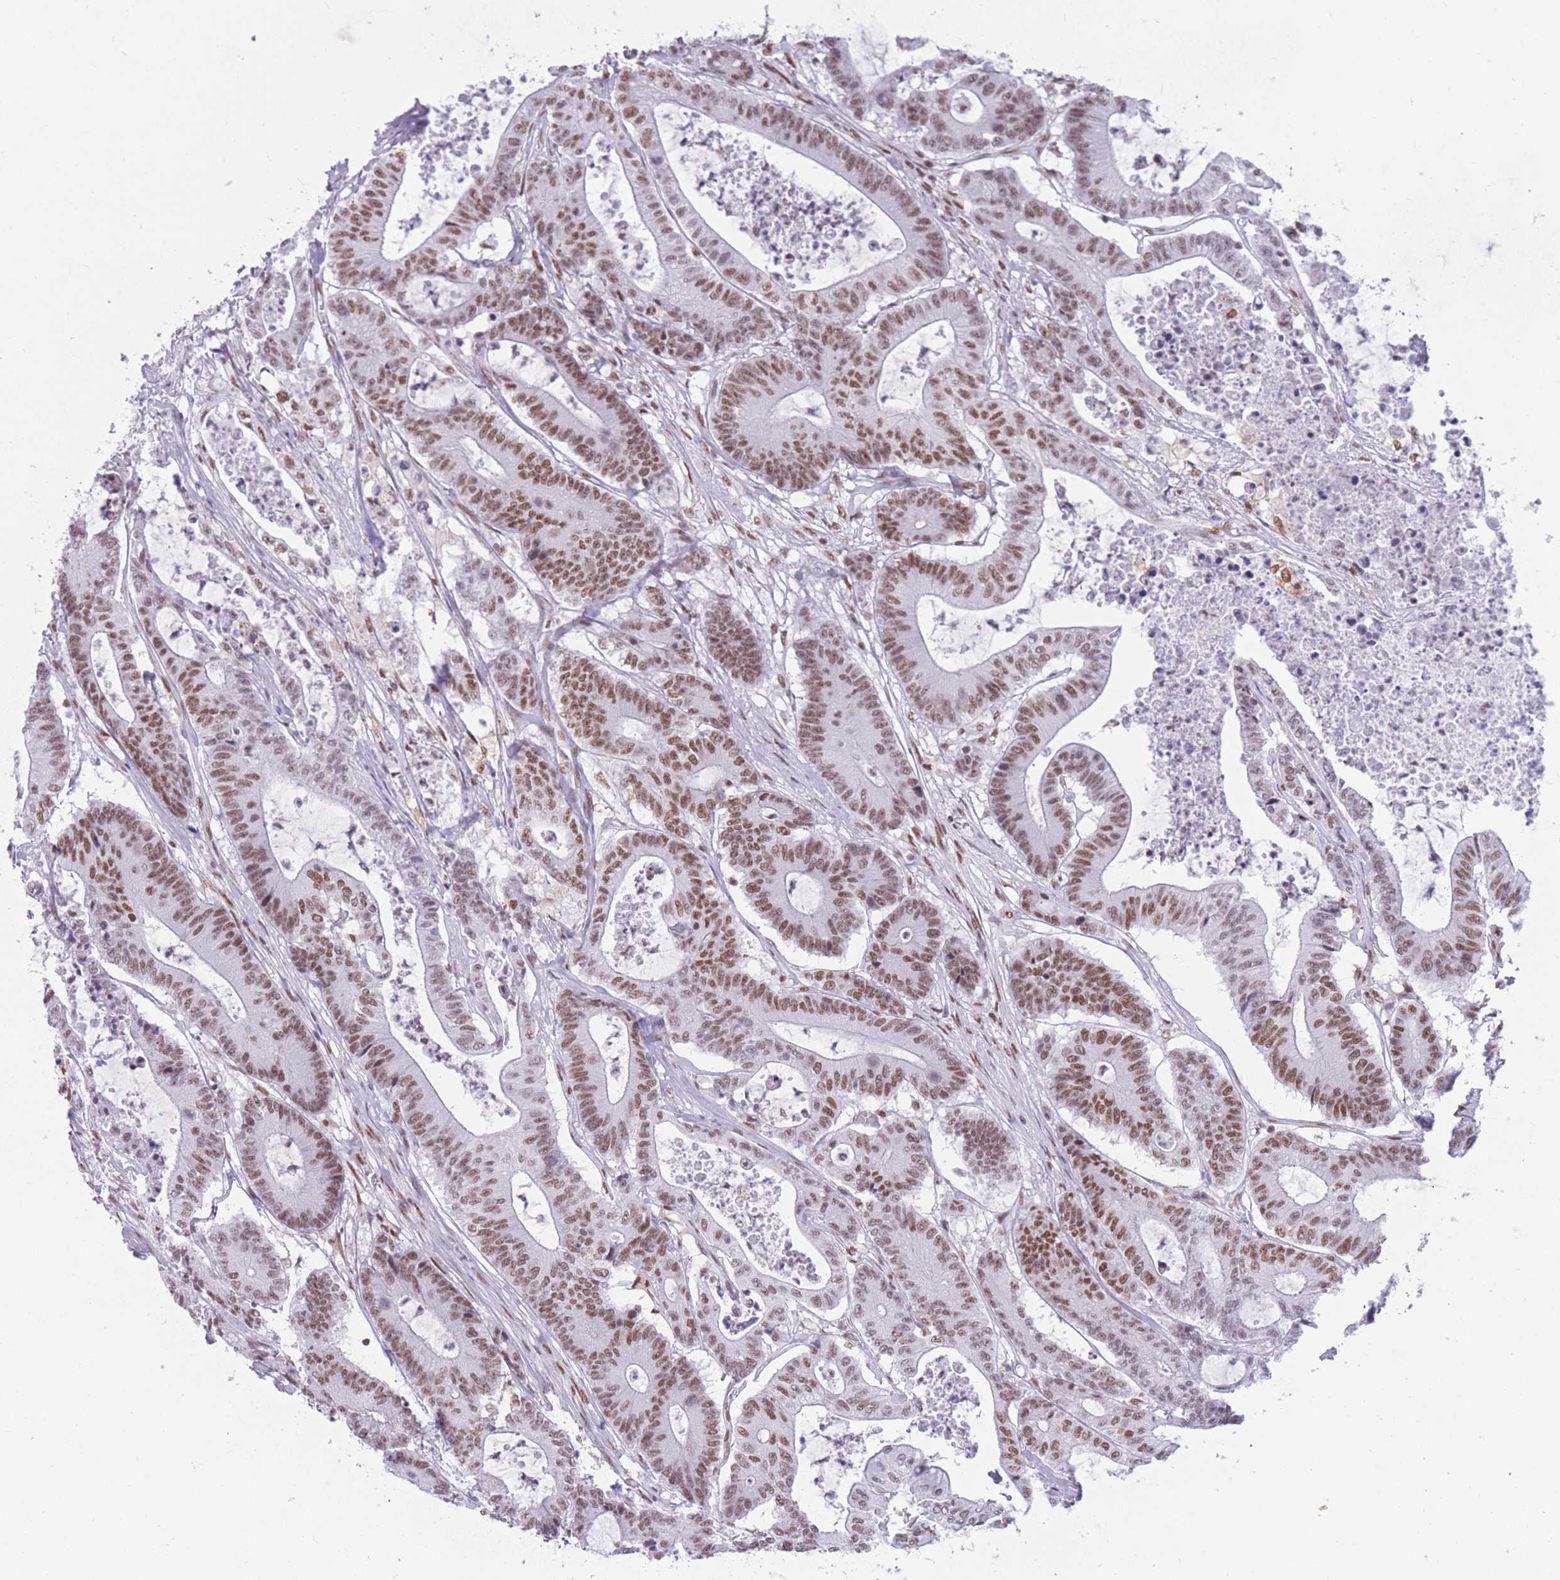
{"staining": {"intensity": "moderate", "quantity": ">75%", "location": "nuclear"}, "tissue": "colorectal cancer", "cell_type": "Tumor cells", "image_type": "cancer", "snomed": [{"axis": "morphology", "description": "Adenocarcinoma, NOS"}, {"axis": "topography", "description": "Colon"}], "caption": "Immunohistochemistry (IHC) staining of colorectal cancer (adenocarcinoma), which shows medium levels of moderate nuclear positivity in about >75% of tumor cells indicating moderate nuclear protein expression. The staining was performed using DAB (3,3'-diaminobenzidine) (brown) for protein detection and nuclei were counterstained in hematoxylin (blue).", "gene": "HNRNPUL1", "patient": {"sex": "female", "age": 84}}